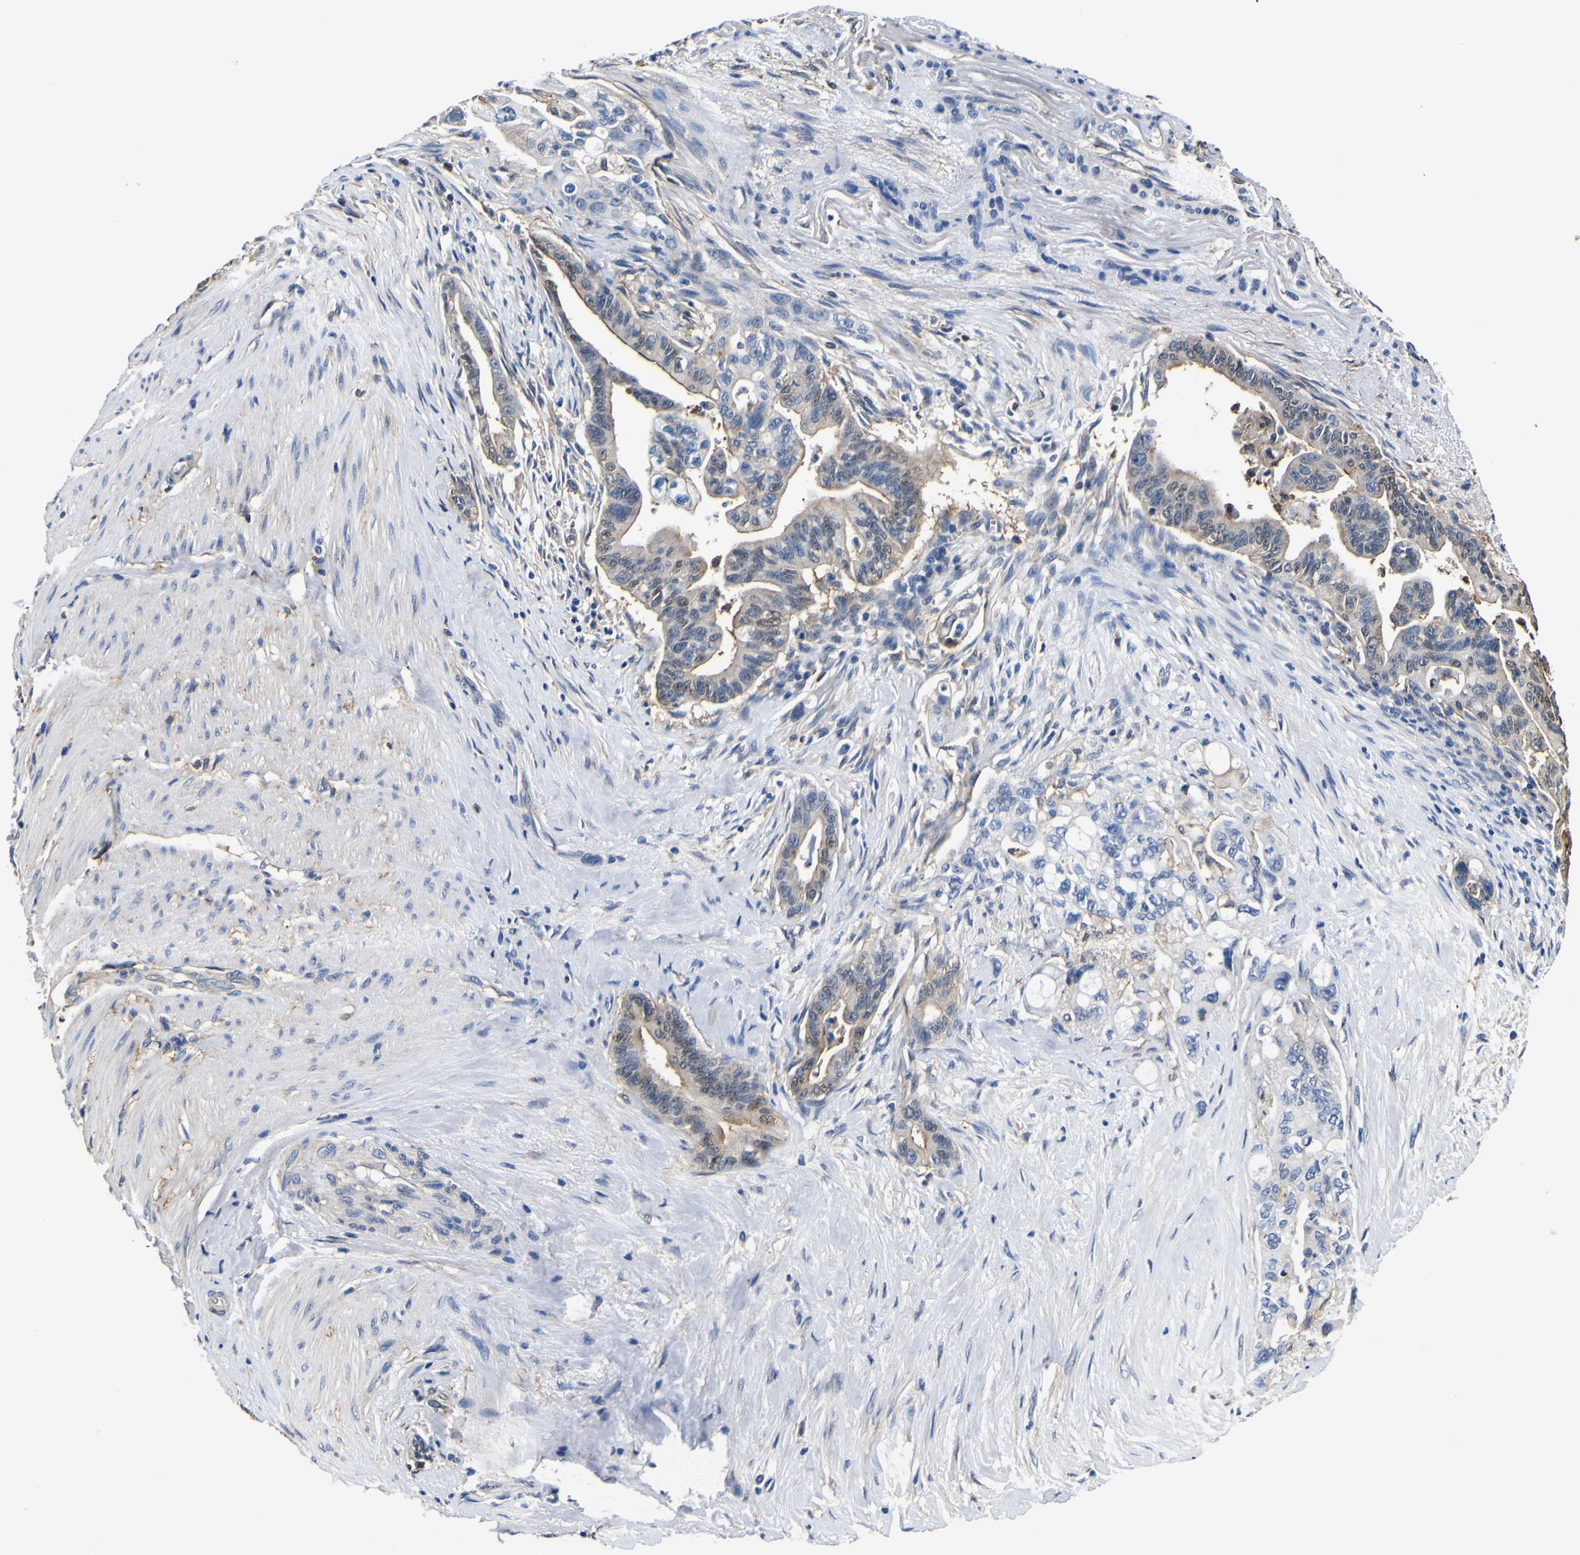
{"staining": {"intensity": "moderate", "quantity": "25%-75%", "location": "cytoplasmic/membranous,nuclear"}, "tissue": "pancreatic cancer", "cell_type": "Tumor cells", "image_type": "cancer", "snomed": [{"axis": "morphology", "description": "Adenocarcinoma, NOS"}, {"axis": "topography", "description": "Pancreas"}], "caption": "IHC of human pancreatic cancer (adenocarcinoma) demonstrates medium levels of moderate cytoplasmic/membranous and nuclear staining in approximately 25%-75% of tumor cells.", "gene": "PXDN", "patient": {"sex": "male", "age": 70}}